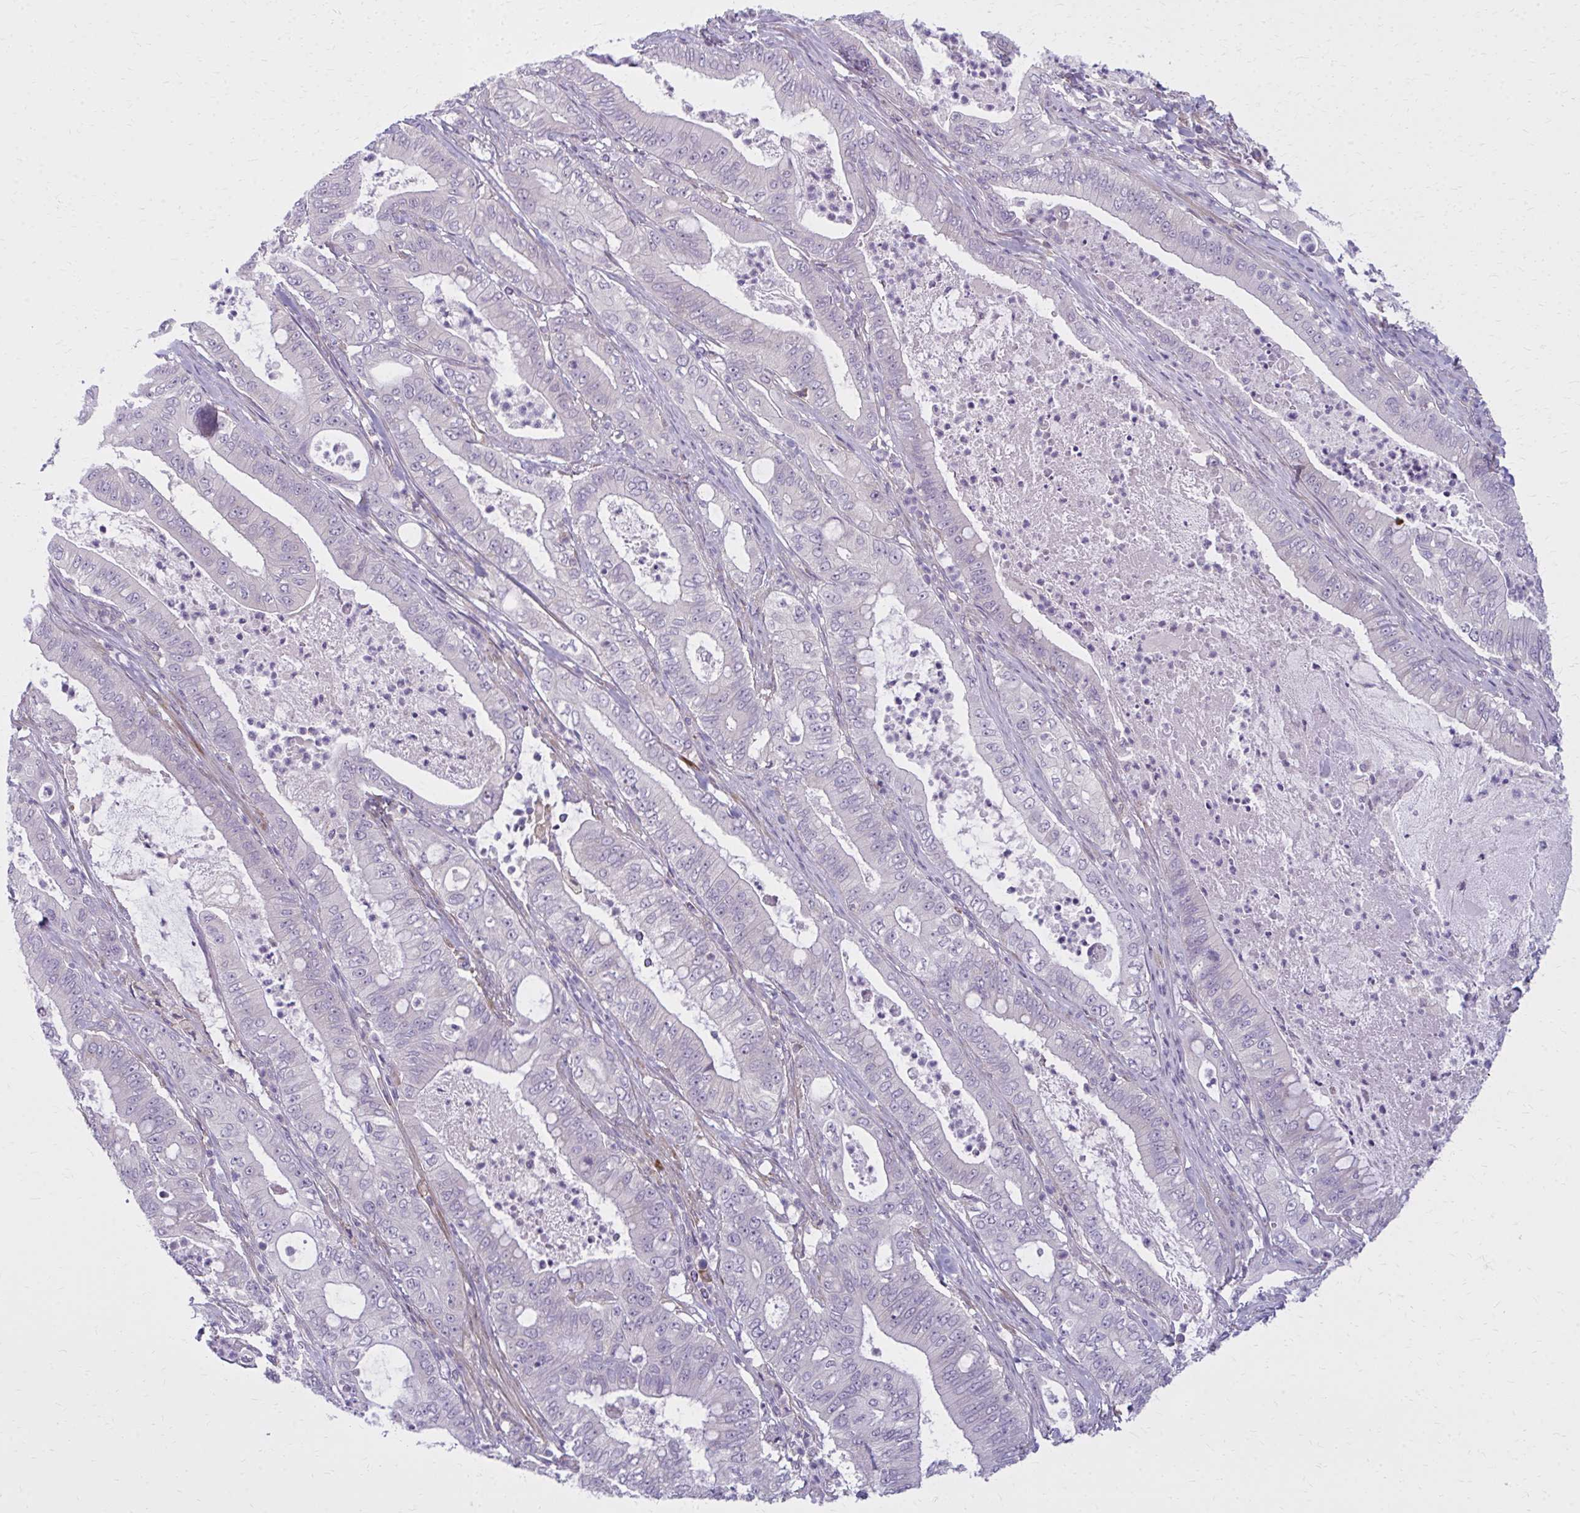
{"staining": {"intensity": "negative", "quantity": "none", "location": "none"}, "tissue": "pancreatic cancer", "cell_type": "Tumor cells", "image_type": "cancer", "snomed": [{"axis": "morphology", "description": "Adenocarcinoma, NOS"}, {"axis": "topography", "description": "Pancreas"}], "caption": "Pancreatic cancer was stained to show a protein in brown. There is no significant staining in tumor cells.", "gene": "CEMP1", "patient": {"sex": "male", "age": 71}}